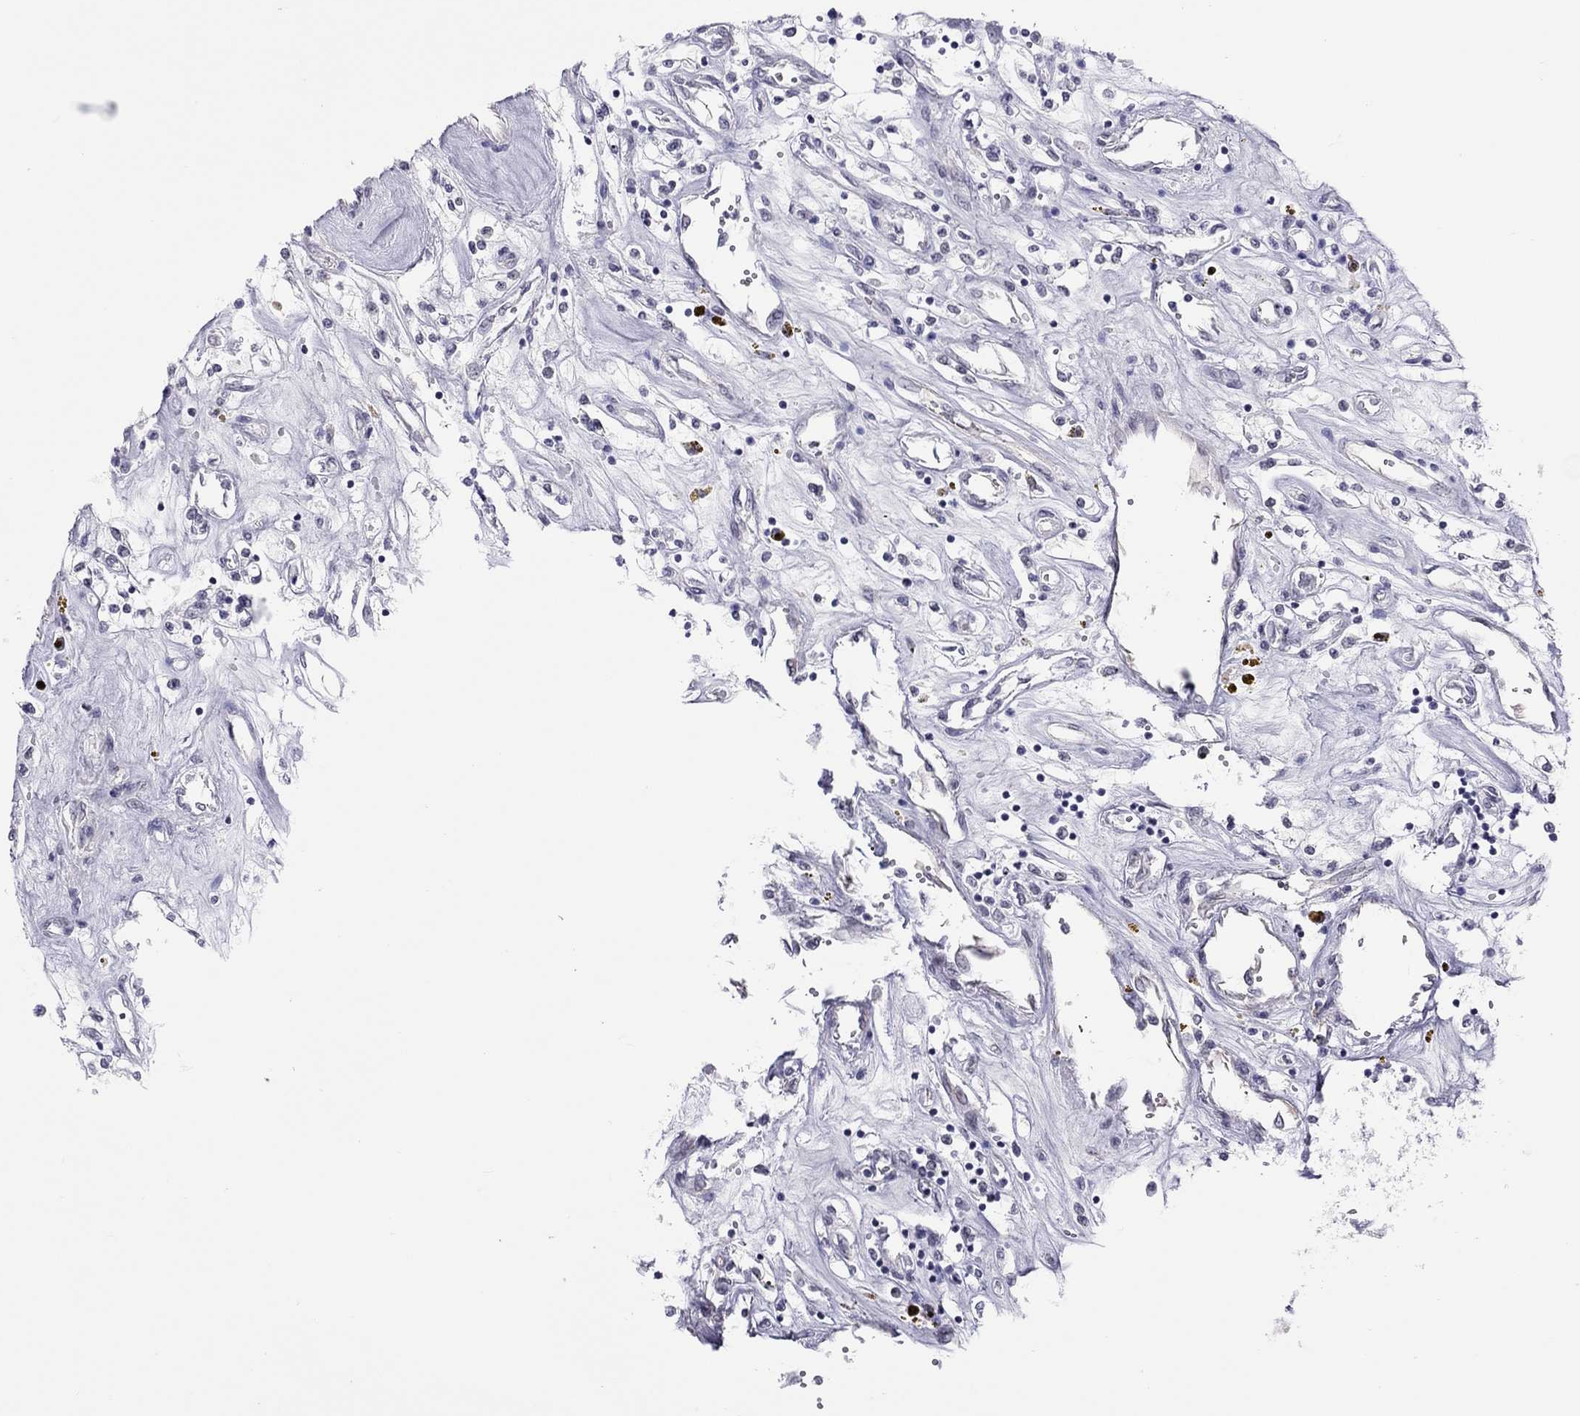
{"staining": {"intensity": "negative", "quantity": "none", "location": "none"}, "tissue": "renal cancer", "cell_type": "Tumor cells", "image_type": "cancer", "snomed": [{"axis": "morphology", "description": "Adenocarcinoma, NOS"}, {"axis": "topography", "description": "Kidney"}], "caption": "Immunohistochemical staining of human renal adenocarcinoma displays no significant positivity in tumor cells.", "gene": "JHY", "patient": {"sex": "female", "age": 59}}